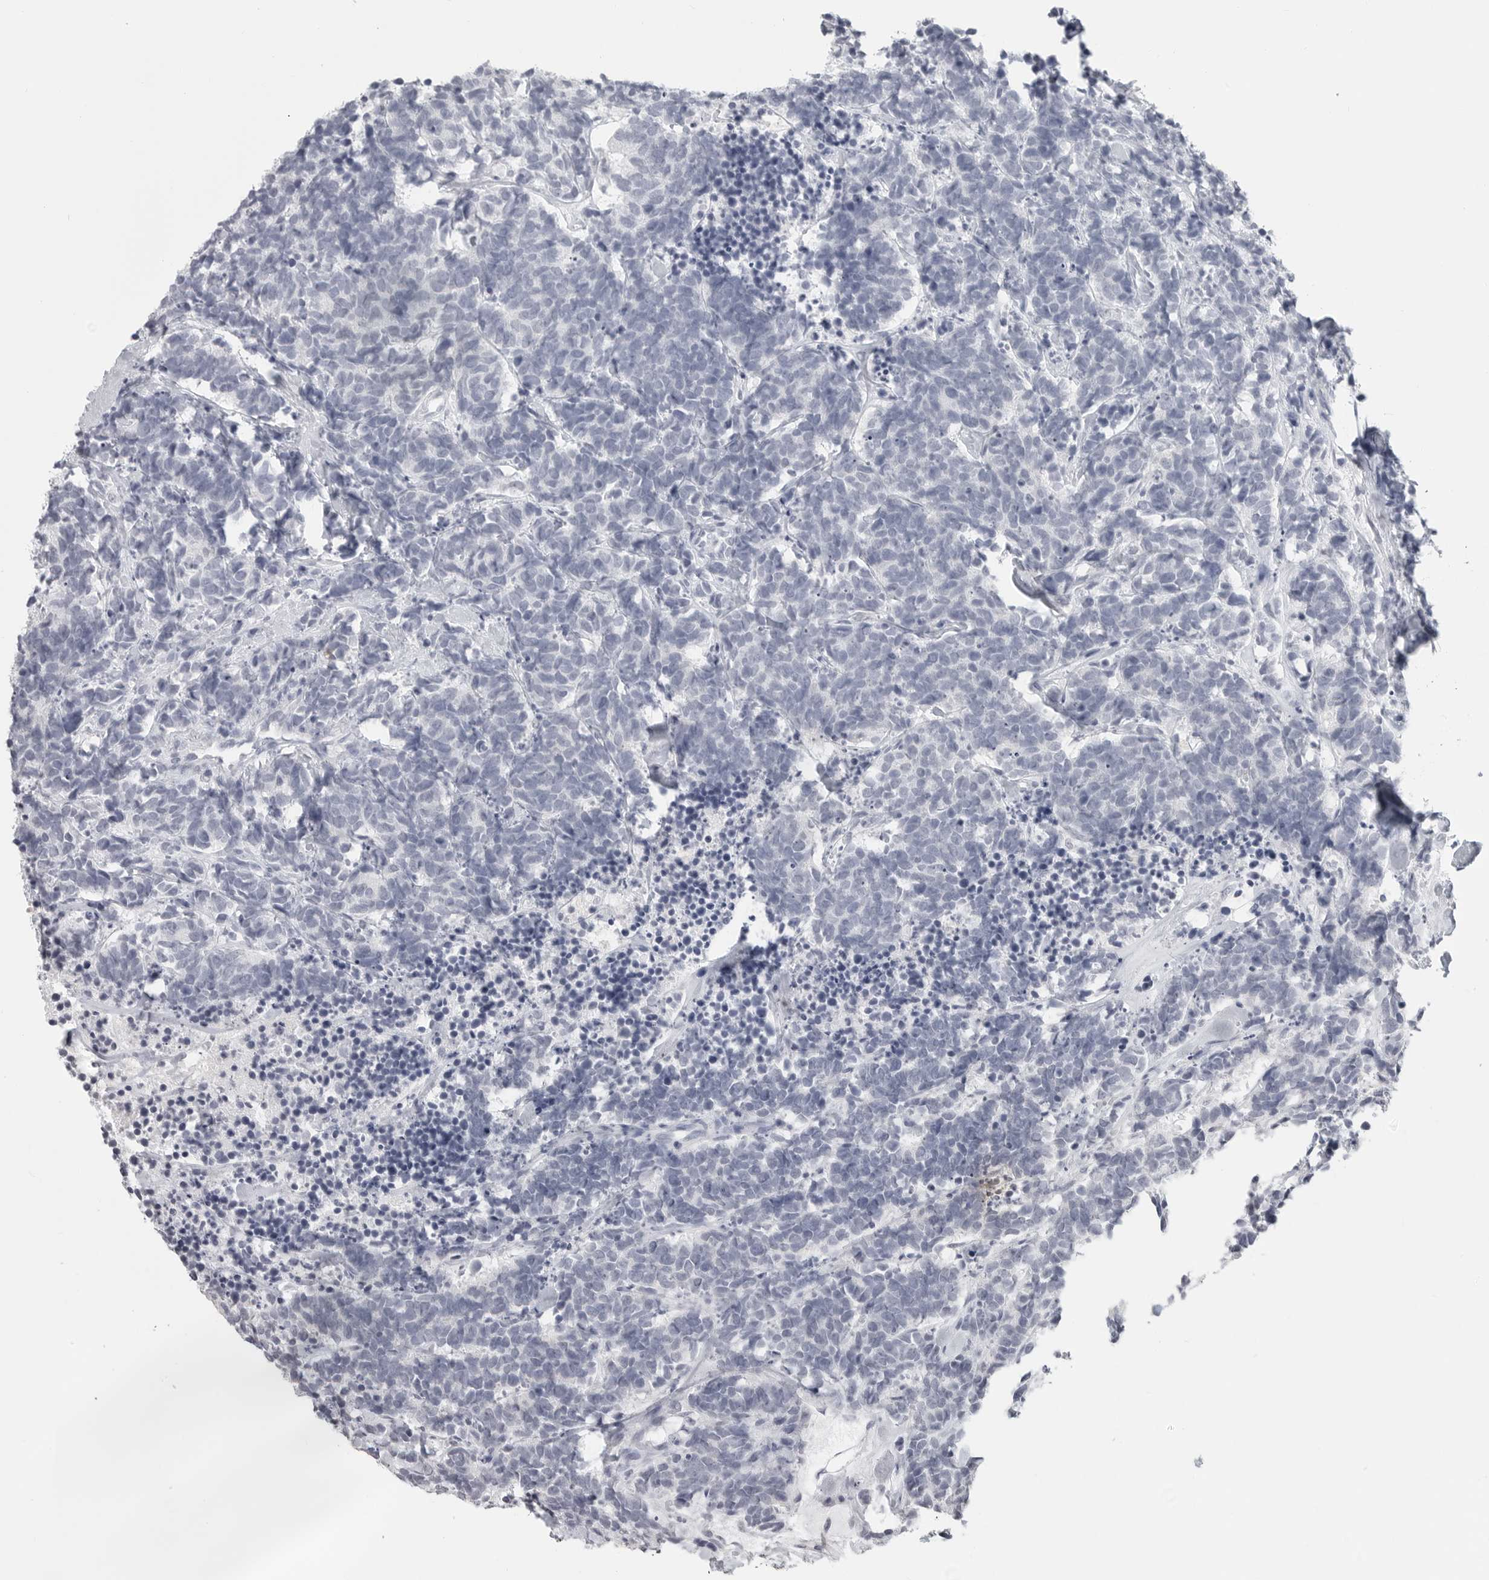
{"staining": {"intensity": "negative", "quantity": "none", "location": "none"}, "tissue": "carcinoid", "cell_type": "Tumor cells", "image_type": "cancer", "snomed": [{"axis": "morphology", "description": "Carcinoma, NOS"}, {"axis": "morphology", "description": "Carcinoid, malignant, NOS"}, {"axis": "topography", "description": "Urinary bladder"}], "caption": "Immunohistochemistry (IHC) image of neoplastic tissue: human malignant carcinoid stained with DAB demonstrates no significant protein expression in tumor cells.", "gene": "PRSS1", "patient": {"sex": "male", "age": 57}}